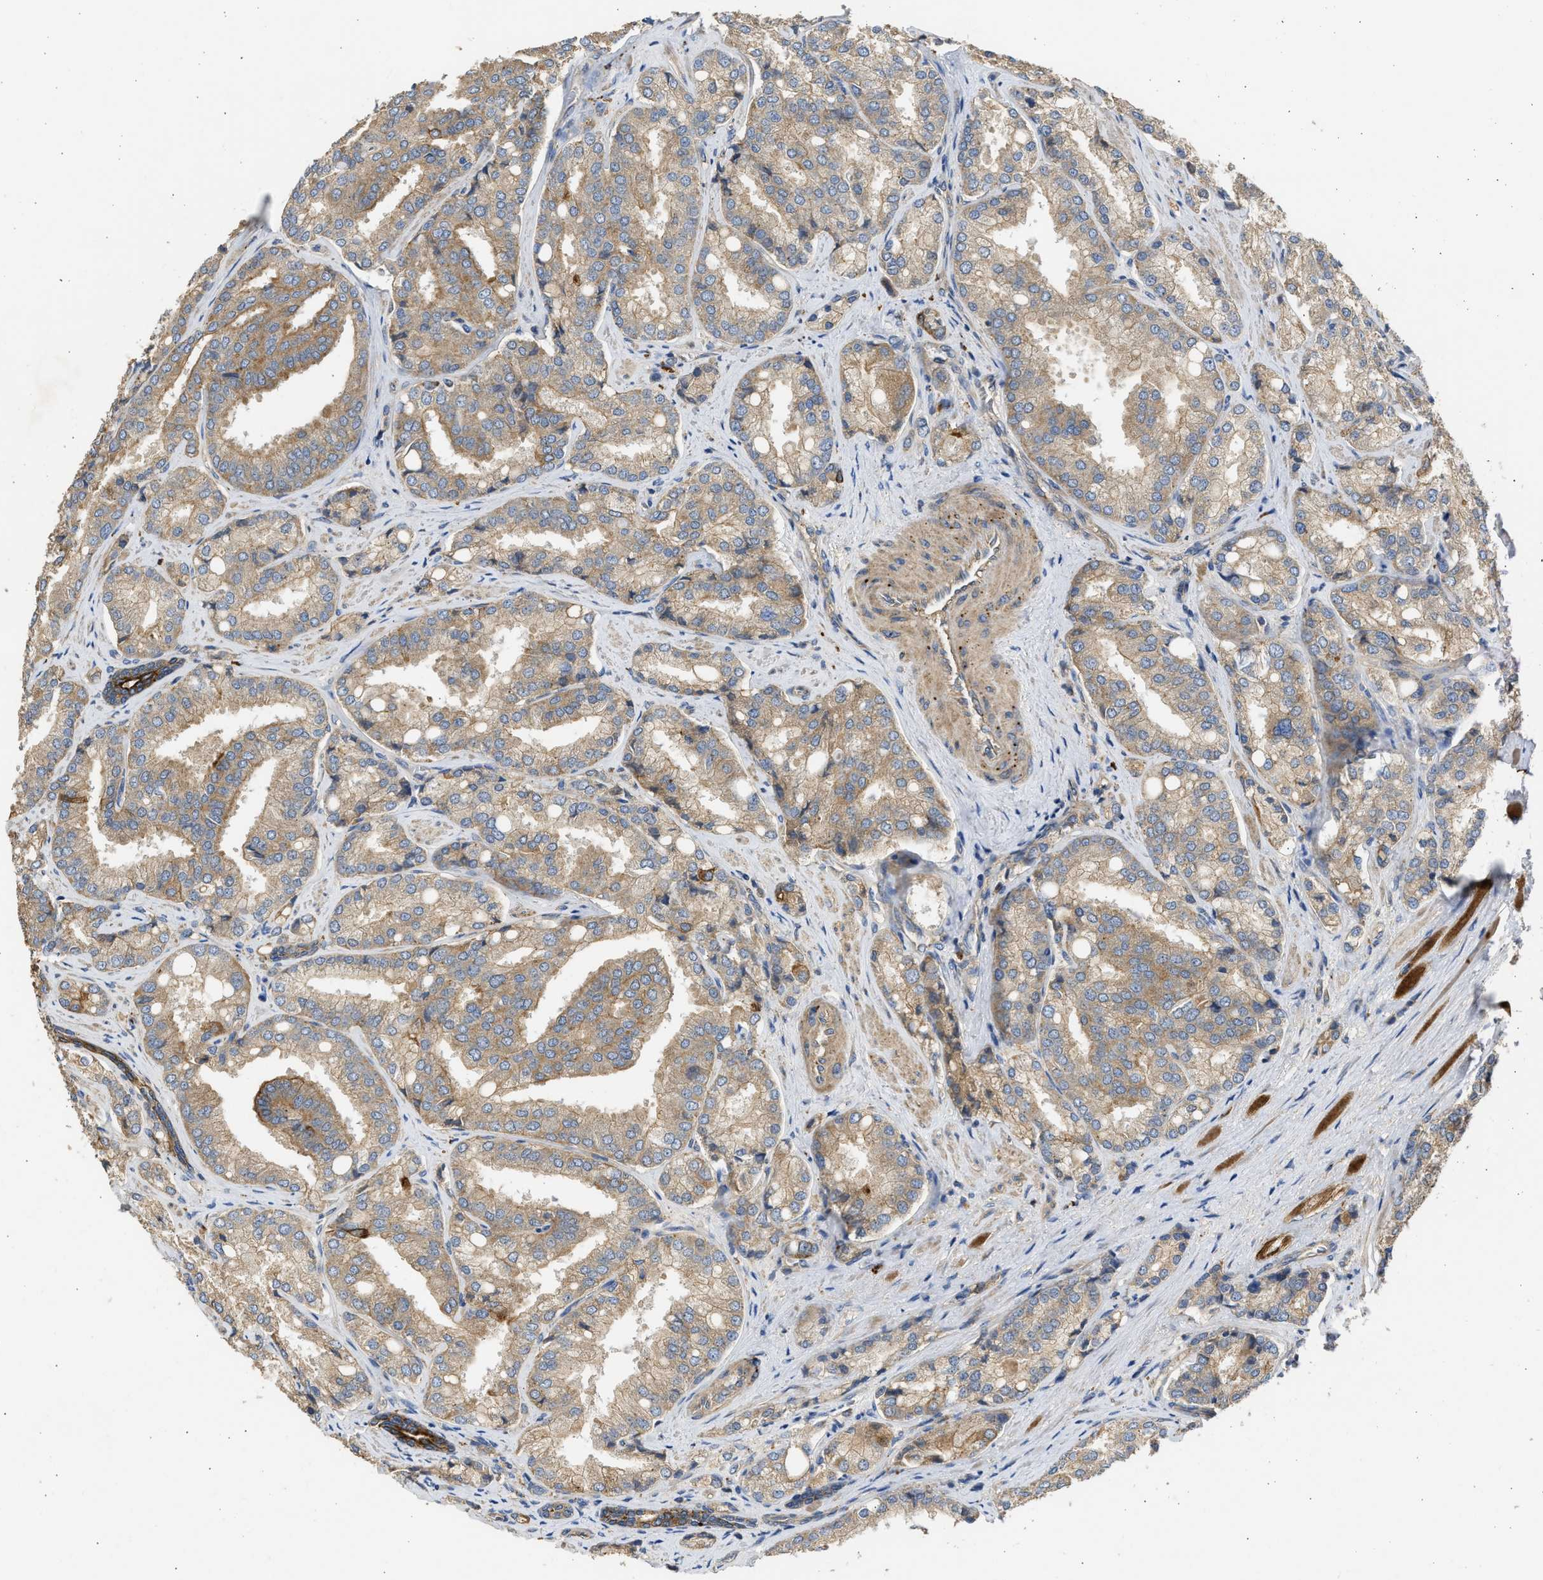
{"staining": {"intensity": "moderate", "quantity": ">75%", "location": "cytoplasmic/membranous"}, "tissue": "prostate cancer", "cell_type": "Tumor cells", "image_type": "cancer", "snomed": [{"axis": "morphology", "description": "Adenocarcinoma, High grade"}, {"axis": "topography", "description": "Prostate"}], "caption": "Prostate high-grade adenocarcinoma tissue exhibits moderate cytoplasmic/membranous positivity in about >75% of tumor cells The protein is stained brown, and the nuclei are stained in blue (DAB IHC with brightfield microscopy, high magnification).", "gene": "CSRNP2", "patient": {"sex": "male", "age": 50}}